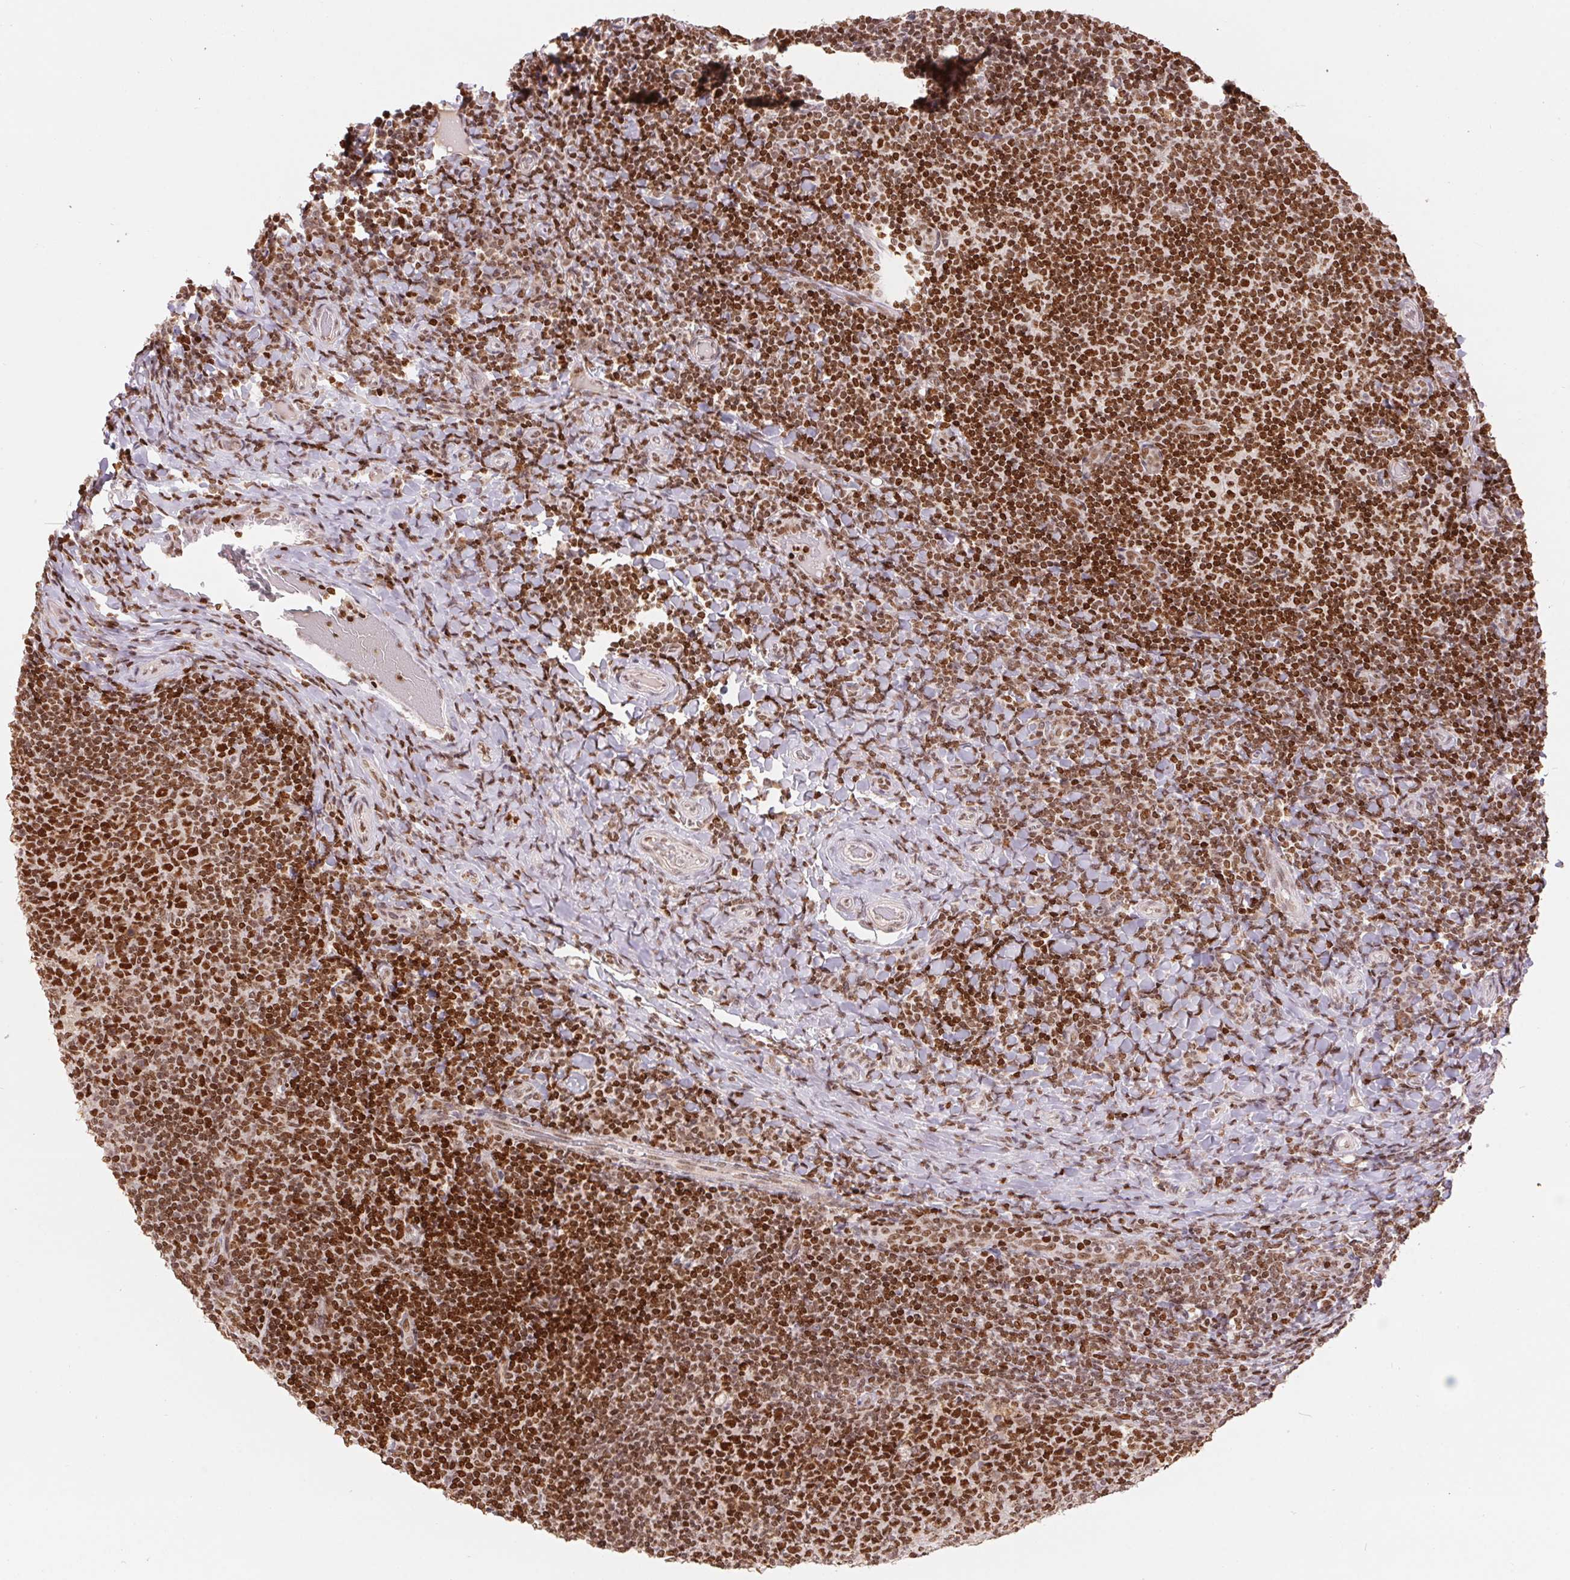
{"staining": {"intensity": "moderate", "quantity": ">75%", "location": "nuclear"}, "tissue": "tonsil", "cell_type": "Non-germinal center cells", "image_type": "normal", "snomed": [{"axis": "morphology", "description": "Normal tissue, NOS"}, {"axis": "topography", "description": "Tonsil"}], "caption": "Immunohistochemical staining of unremarkable human tonsil shows moderate nuclear protein expression in about >75% of non-germinal center cells.", "gene": "POLD3", "patient": {"sex": "female", "age": 10}}